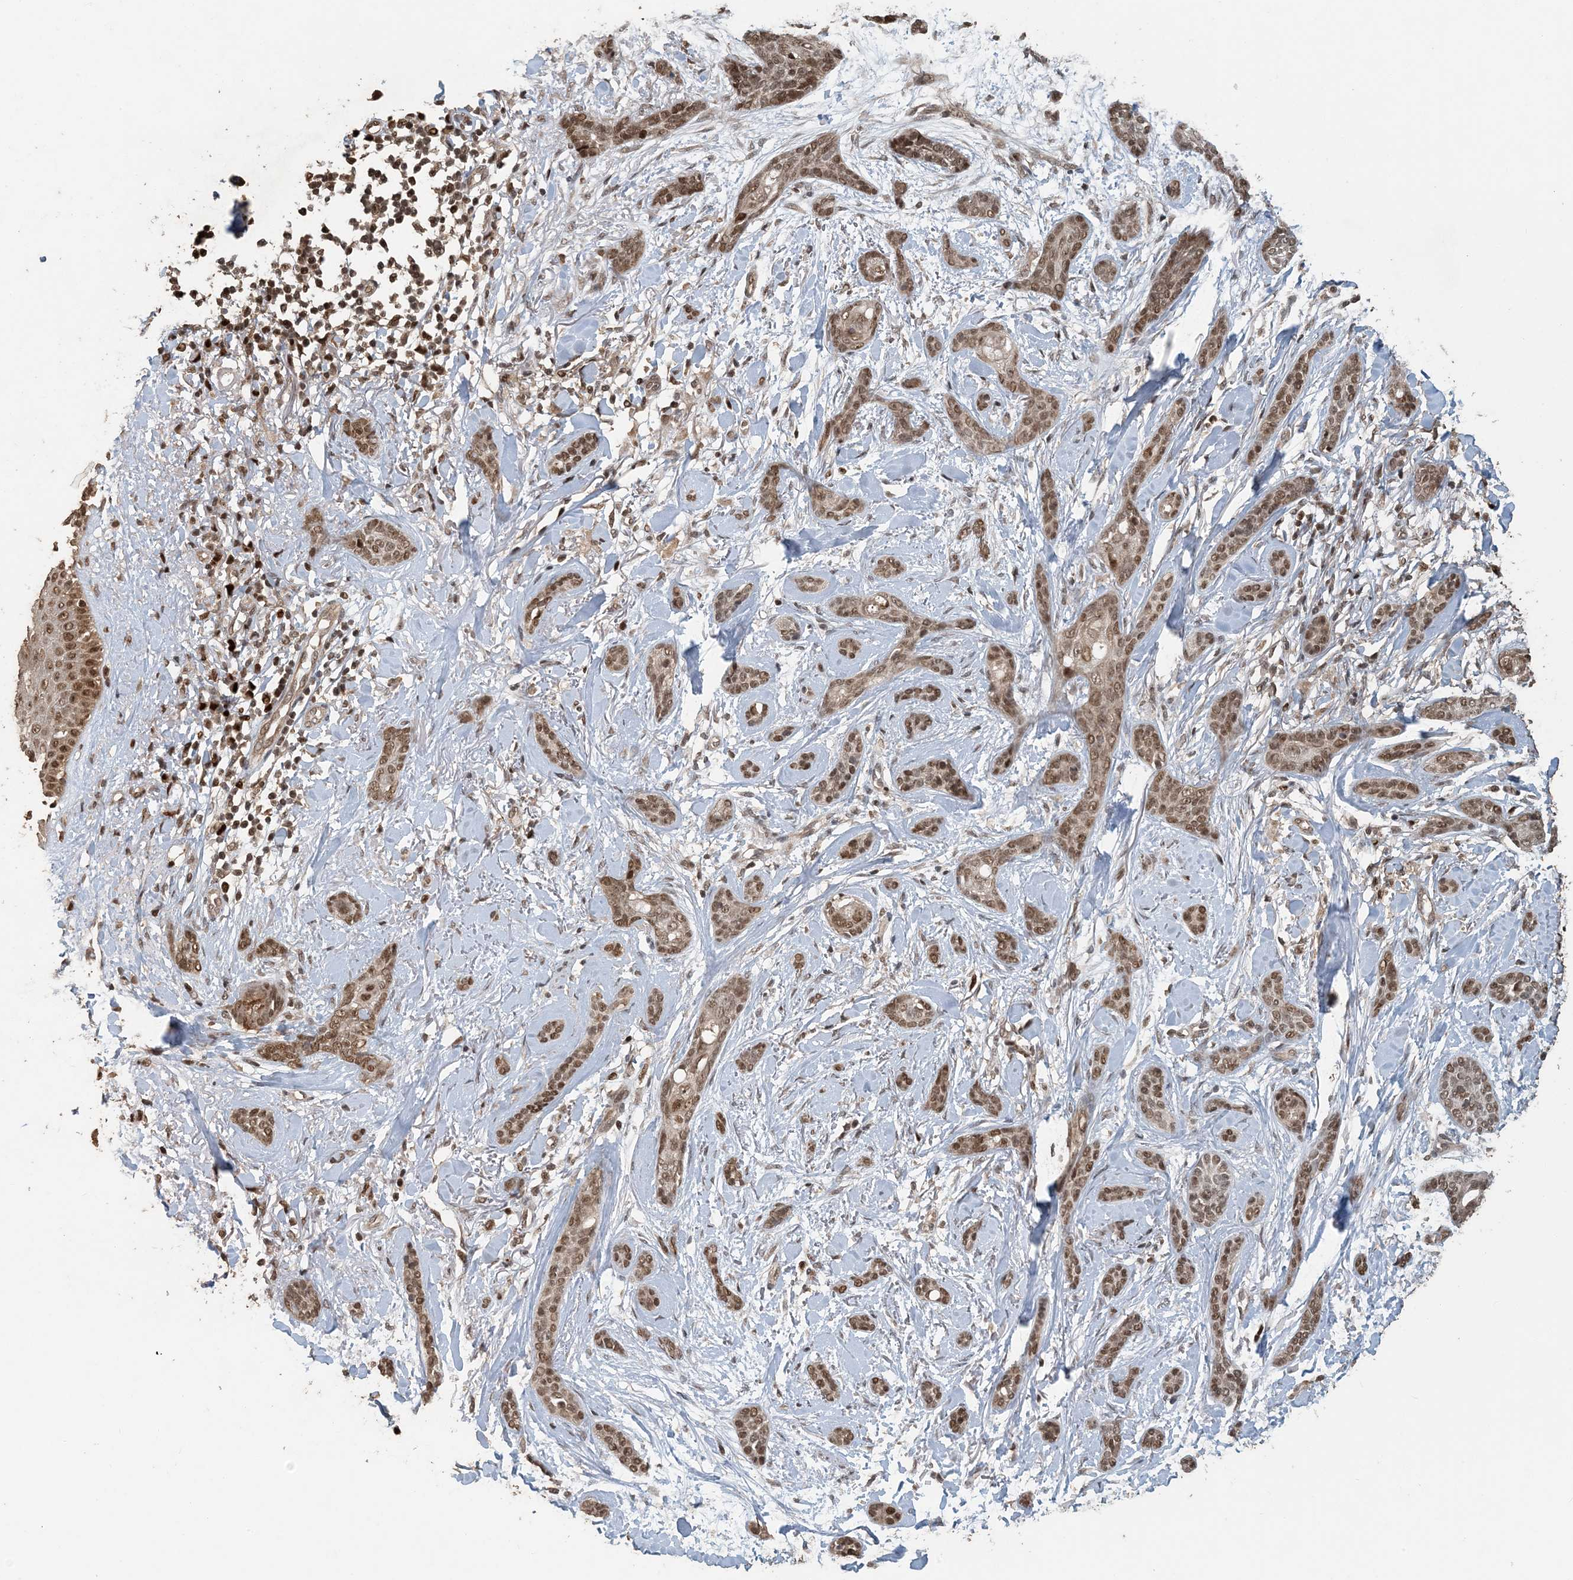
{"staining": {"intensity": "moderate", "quantity": ">75%", "location": "nuclear"}, "tissue": "skin cancer", "cell_type": "Tumor cells", "image_type": "cancer", "snomed": [{"axis": "morphology", "description": "Basal cell carcinoma"}, {"axis": "morphology", "description": "Adnexal tumor, benign"}, {"axis": "topography", "description": "Skin"}], "caption": "This is a photomicrograph of IHC staining of basal cell carcinoma (skin), which shows moderate expression in the nuclear of tumor cells.", "gene": "ATP13A2", "patient": {"sex": "female", "age": 42}}